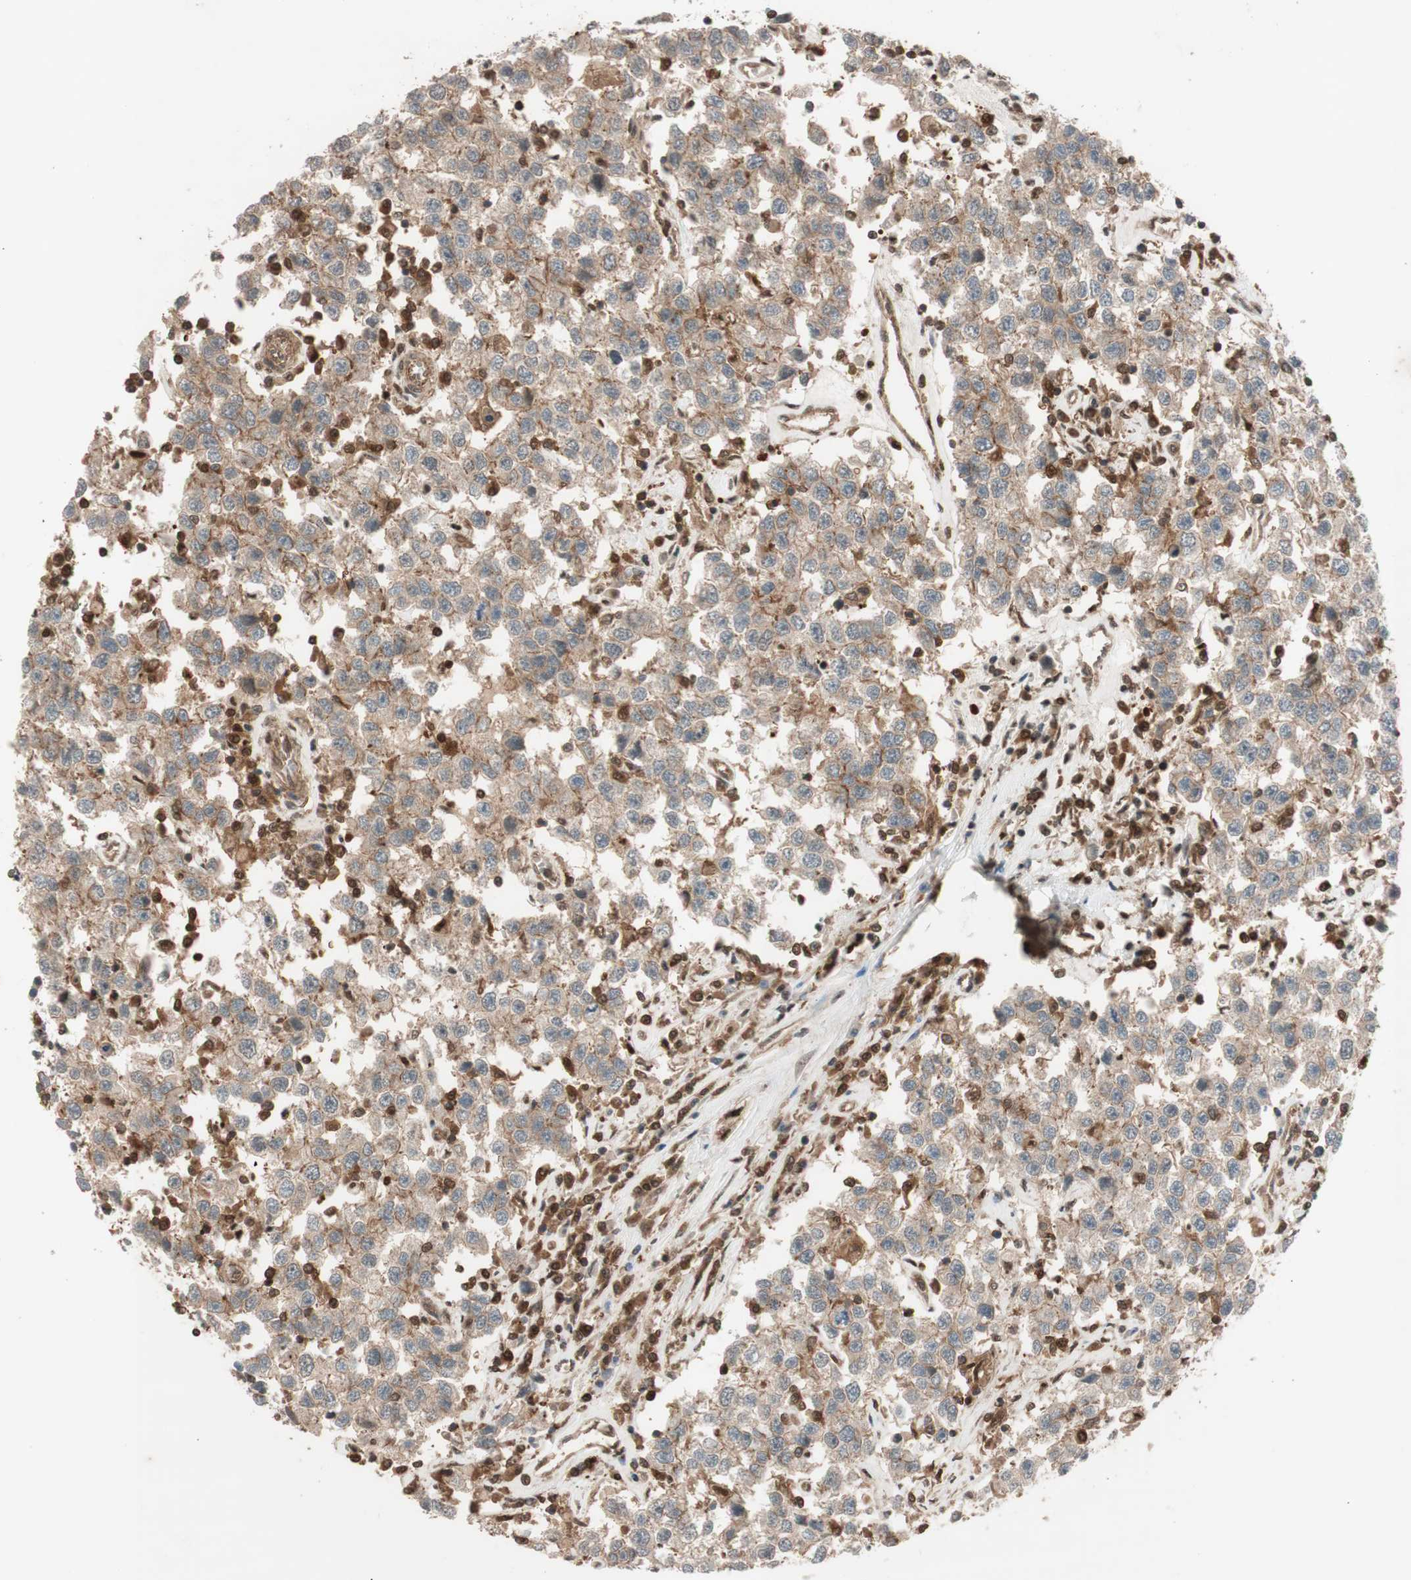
{"staining": {"intensity": "weak", "quantity": ">75%", "location": "cytoplasmic/membranous"}, "tissue": "testis cancer", "cell_type": "Tumor cells", "image_type": "cancer", "snomed": [{"axis": "morphology", "description": "Seminoma, NOS"}, {"axis": "topography", "description": "Testis"}], "caption": "Protein analysis of seminoma (testis) tissue shows weak cytoplasmic/membranous staining in approximately >75% of tumor cells. The staining is performed using DAB (3,3'-diaminobenzidine) brown chromogen to label protein expression. The nuclei are counter-stained blue using hematoxylin.", "gene": "EPHA8", "patient": {"sex": "male", "age": 41}}